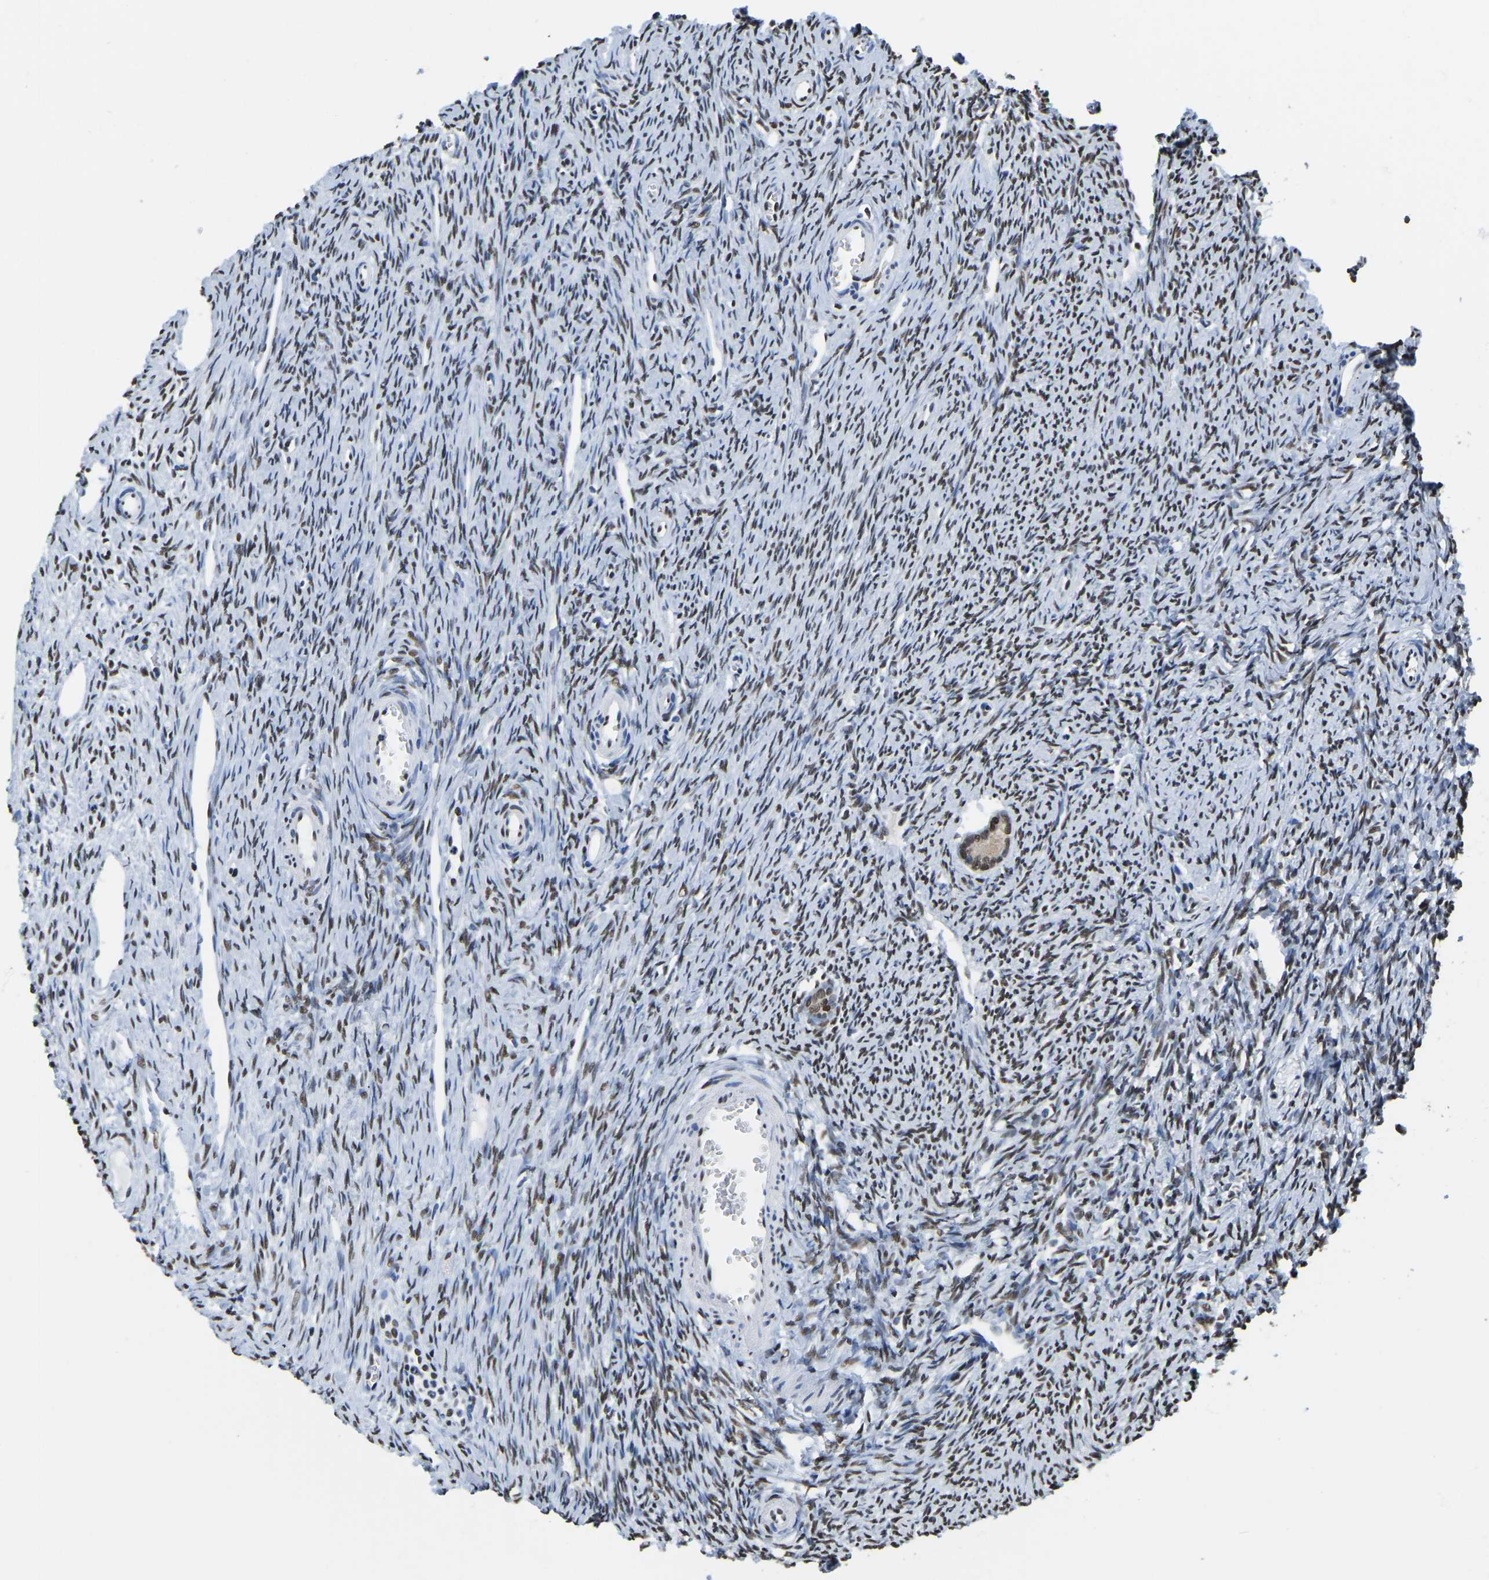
{"staining": {"intensity": "moderate", "quantity": ">75%", "location": "nuclear"}, "tissue": "ovary", "cell_type": "Follicle cells", "image_type": "normal", "snomed": [{"axis": "morphology", "description": "Normal tissue, NOS"}, {"axis": "topography", "description": "Ovary"}], "caption": "Approximately >75% of follicle cells in unremarkable ovary demonstrate moderate nuclear protein positivity as visualized by brown immunohistochemical staining.", "gene": "UBA1", "patient": {"sex": "female", "age": 33}}